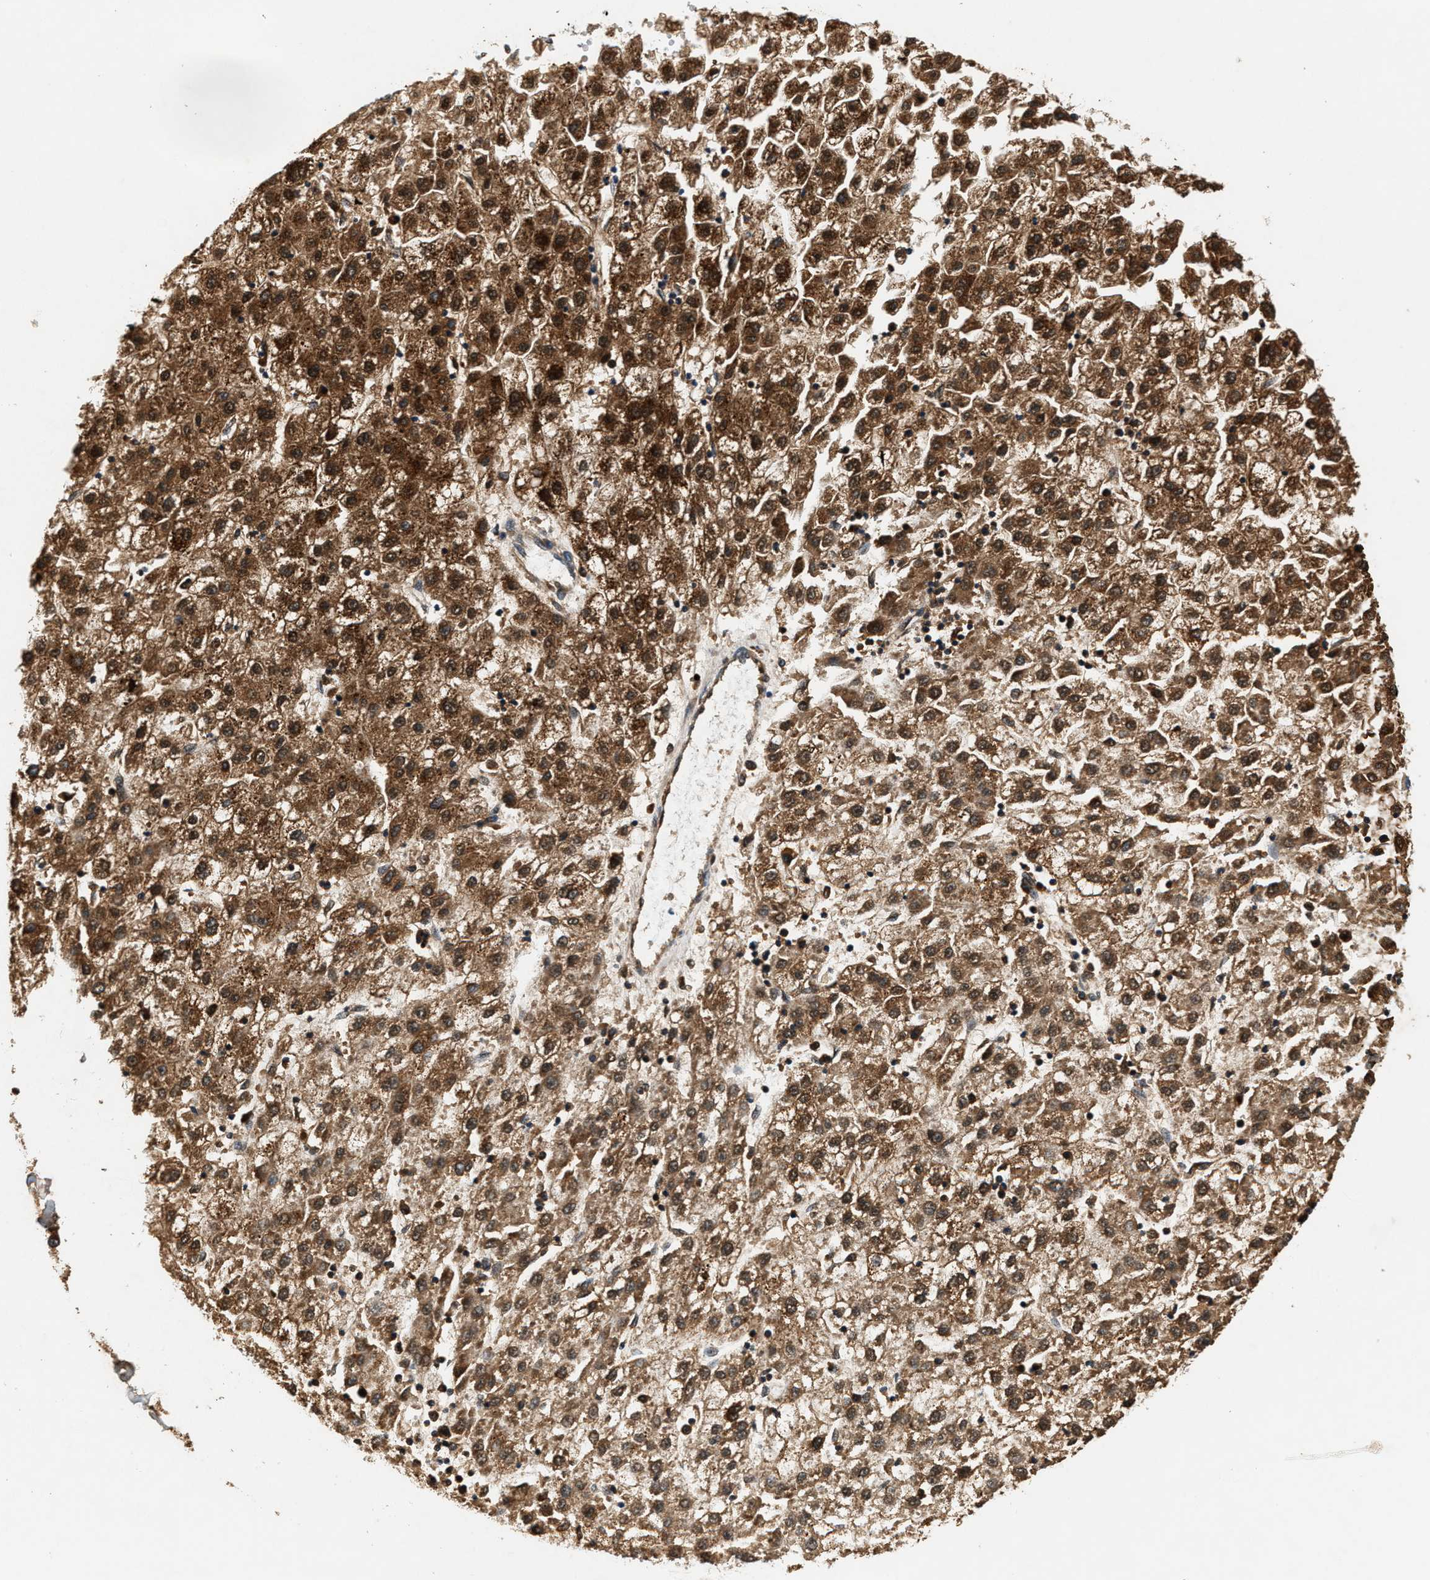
{"staining": {"intensity": "strong", "quantity": ">75%", "location": "cytoplasmic/membranous"}, "tissue": "liver cancer", "cell_type": "Tumor cells", "image_type": "cancer", "snomed": [{"axis": "morphology", "description": "Carcinoma, Hepatocellular, NOS"}, {"axis": "topography", "description": "Liver"}], "caption": "Protein expression analysis of hepatocellular carcinoma (liver) shows strong cytoplasmic/membranous positivity in approximately >75% of tumor cells.", "gene": "DUSP10", "patient": {"sex": "male", "age": 72}}